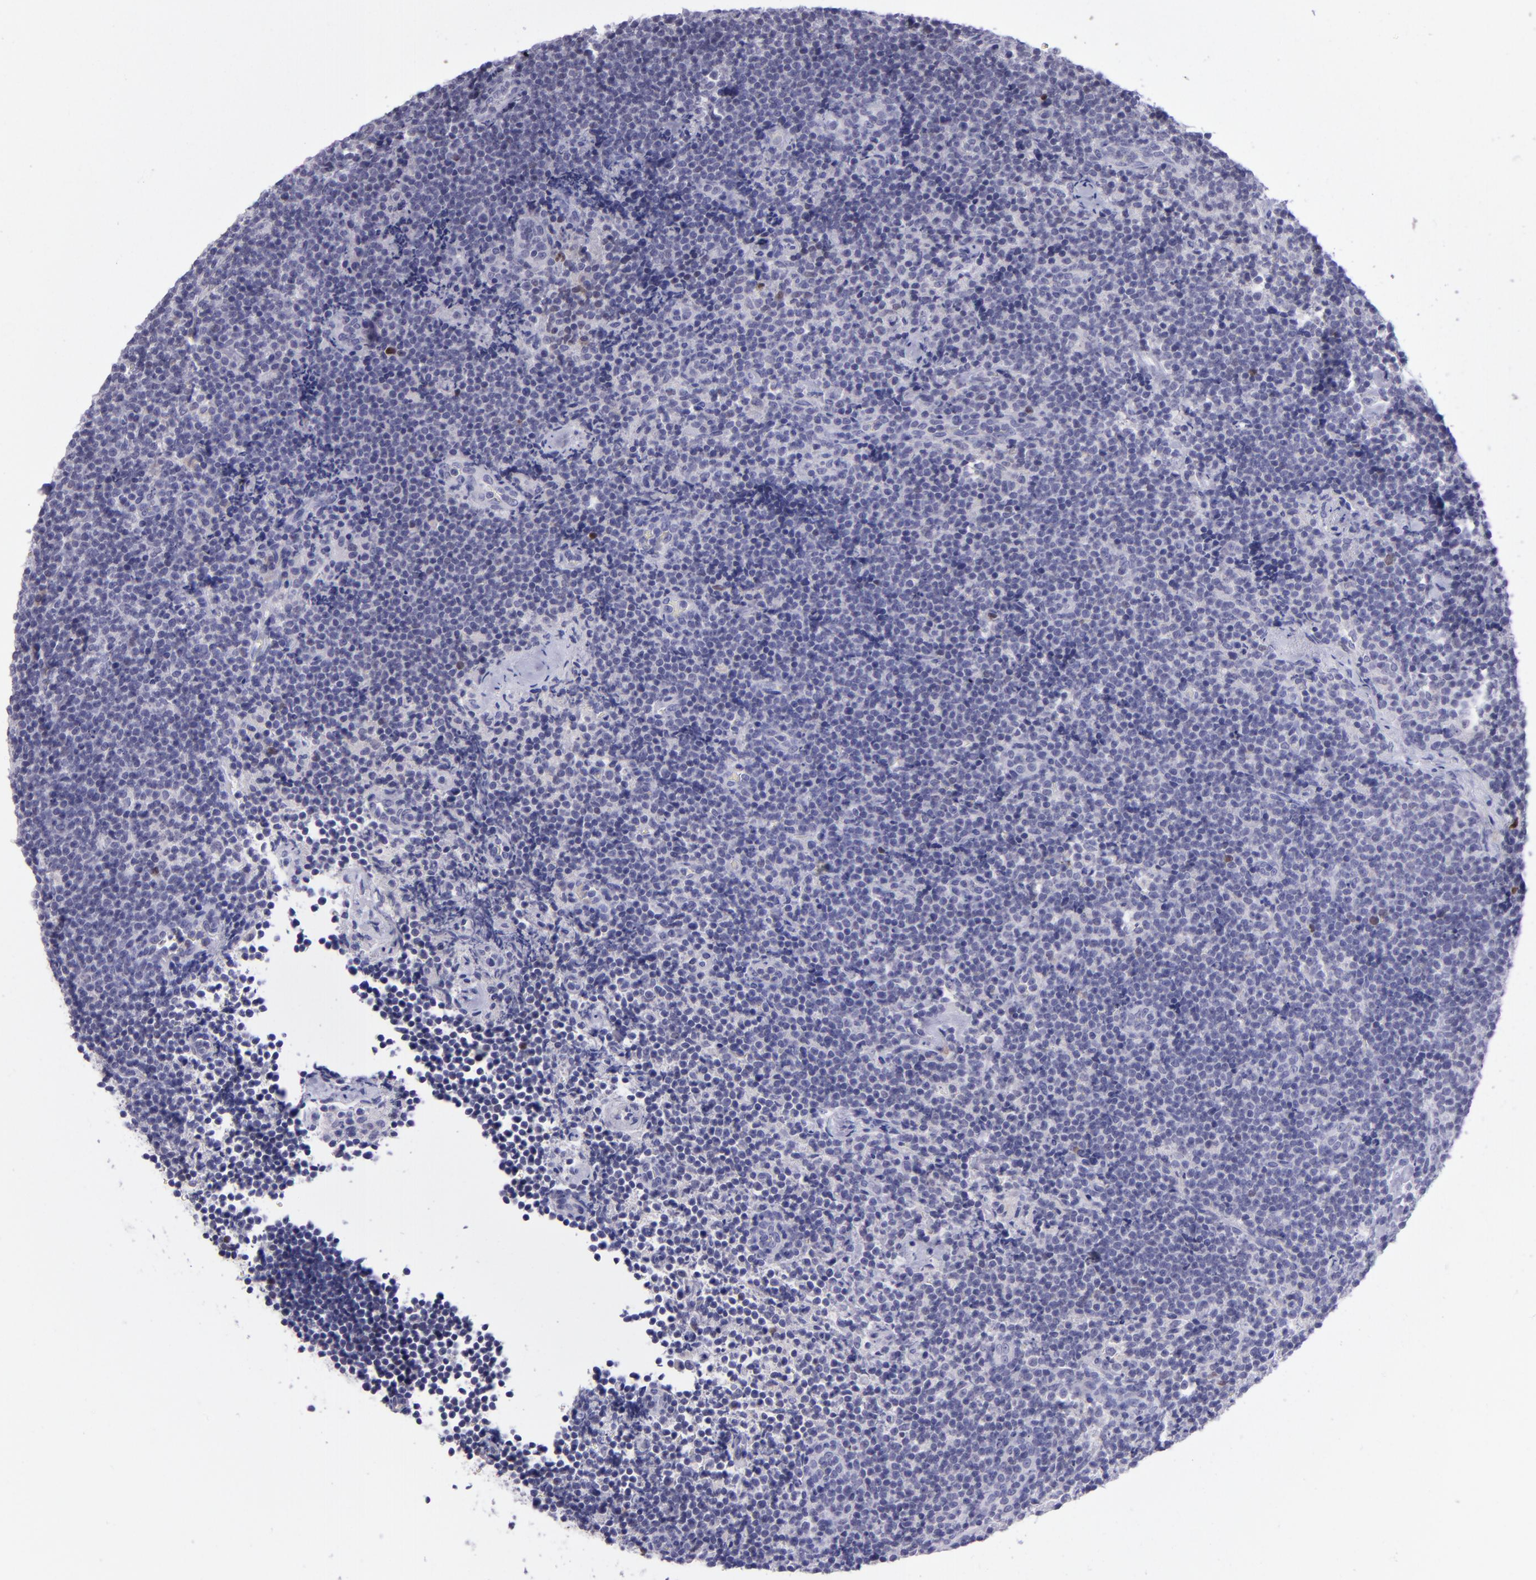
{"staining": {"intensity": "weak", "quantity": "<25%", "location": "nuclear"}, "tissue": "lymphoma", "cell_type": "Tumor cells", "image_type": "cancer", "snomed": [{"axis": "morphology", "description": "Malignant lymphoma, non-Hodgkin's type, High grade"}, {"axis": "topography", "description": "Lymph node"}], "caption": "Immunohistochemical staining of lymphoma shows no significant expression in tumor cells. Nuclei are stained in blue.", "gene": "POU2F2", "patient": {"sex": "female", "age": 58}}